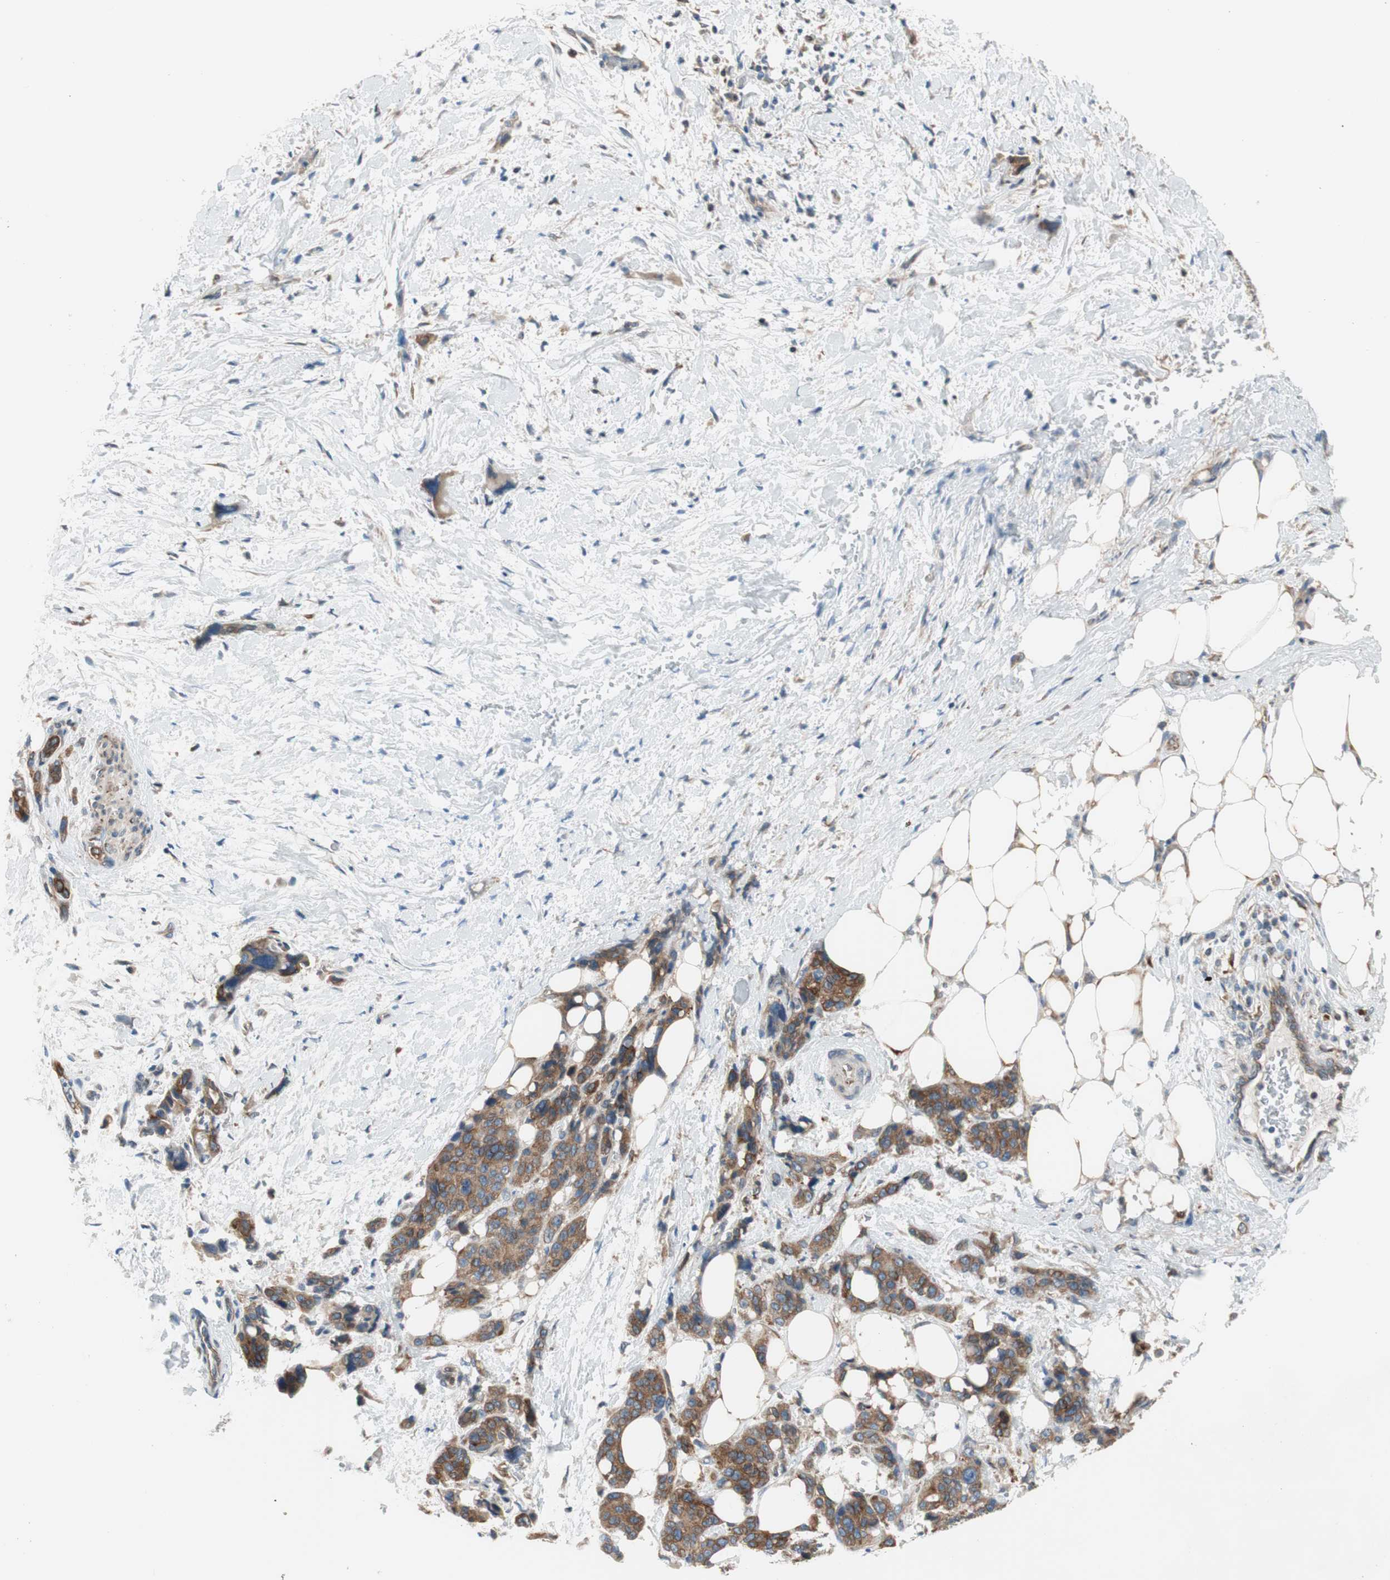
{"staining": {"intensity": "moderate", "quantity": ">75%", "location": "cytoplasmic/membranous"}, "tissue": "pancreatic cancer", "cell_type": "Tumor cells", "image_type": "cancer", "snomed": [{"axis": "morphology", "description": "Adenocarcinoma, NOS"}, {"axis": "topography", "description": "Pancreas"}], "caption": "Pancreatic adenocarcinoma stained for a protein (brown) shows moderate cytoplasmic/membranous positive staining in about >75% of tumor cells.", "gene": "CLCC1", "patient": {"sex": "male", "age": 46}}